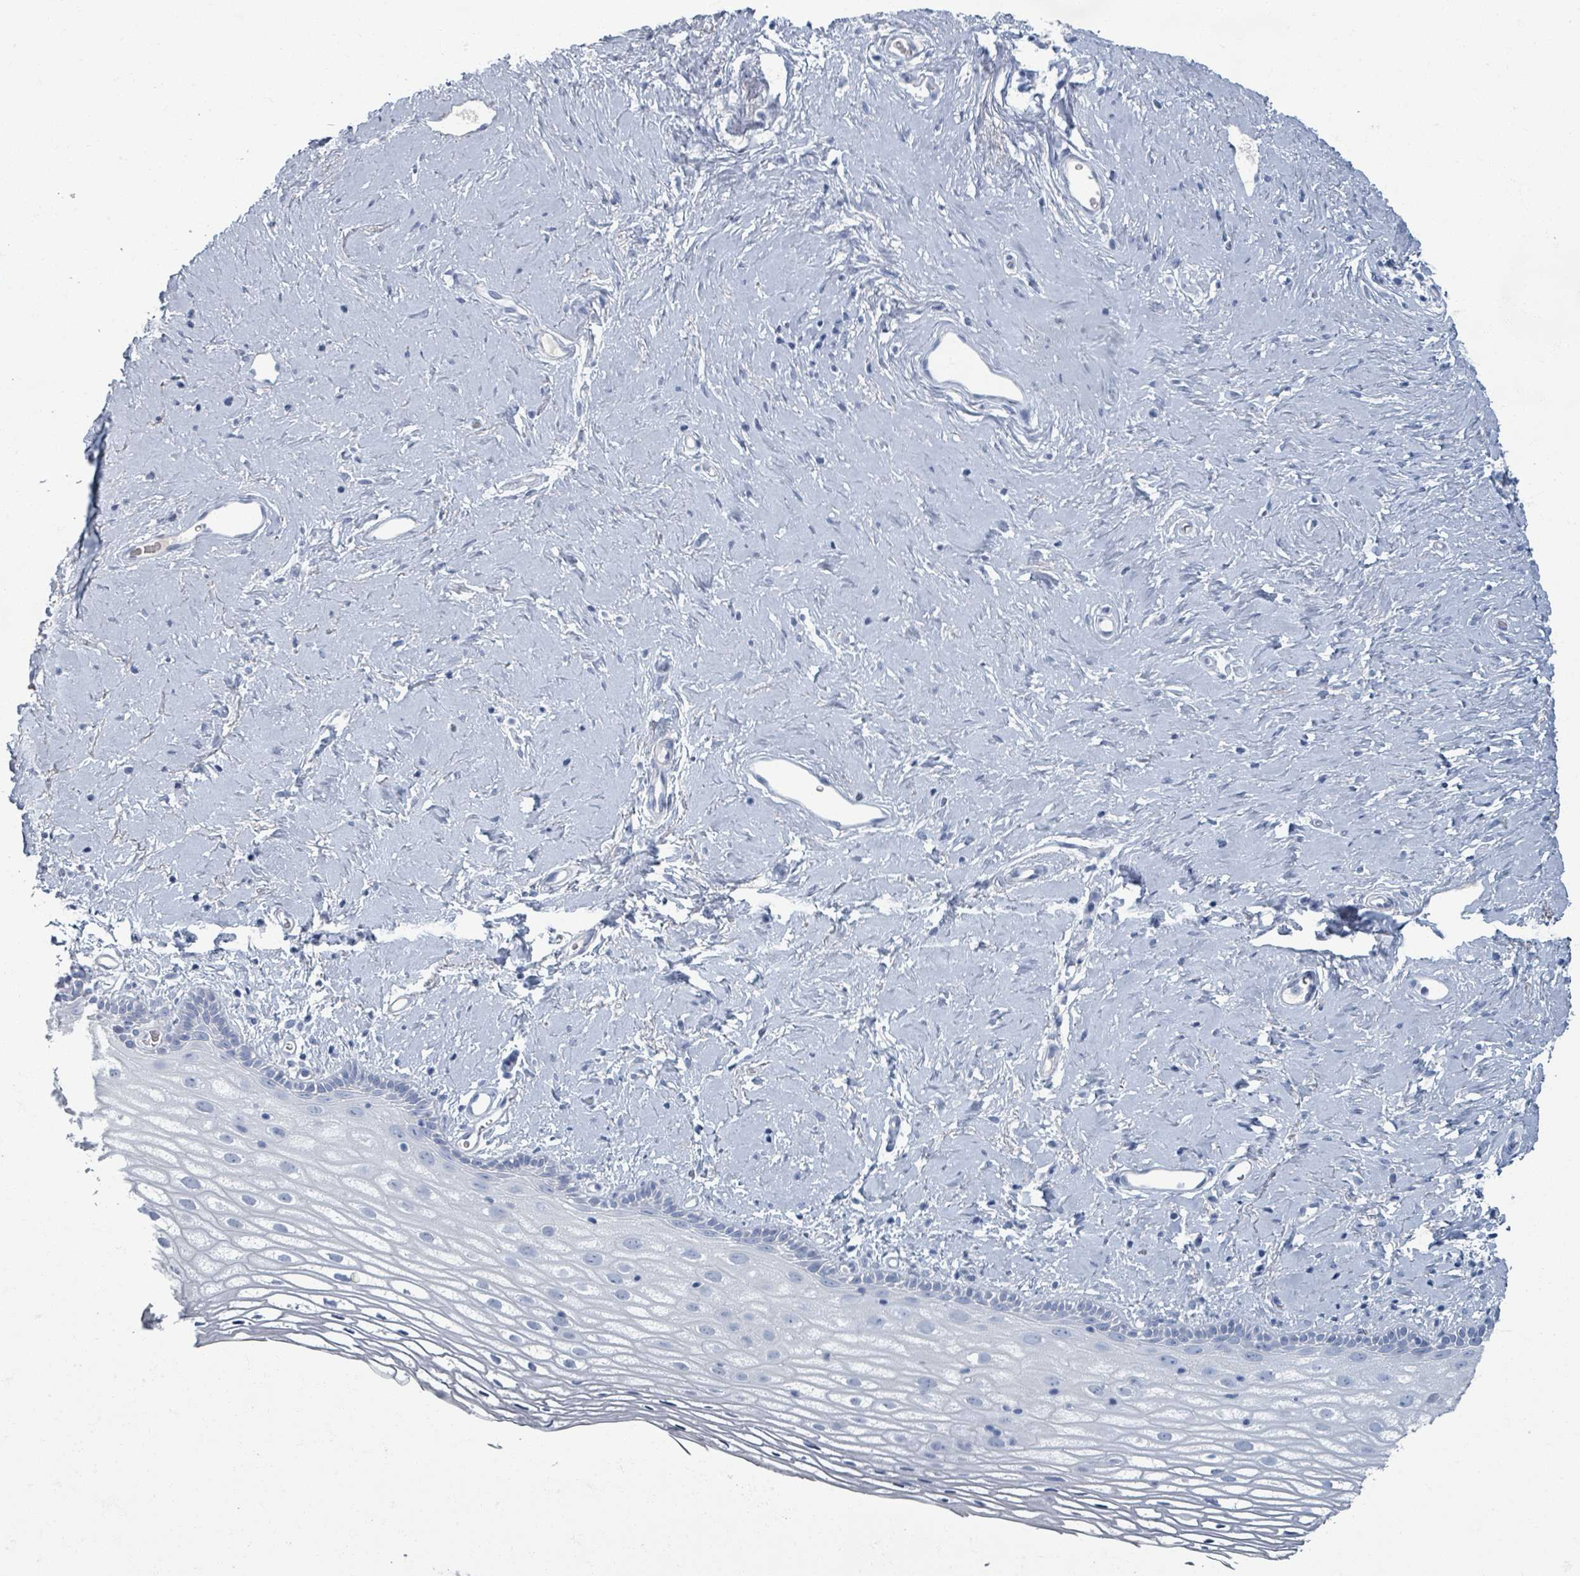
{"staining": {"intensity": "negative", "quantity": "none", "location": "none"}, "tissue": "vagina", "cell_type": "Squamous epithelial cells", "image_type": "normal", "snomed": [{"axis": "morphology", "description": "Normal tissue, NOS"}, {"axis": "morphology", "description": "Adenocarcinoma, NOS"}, {"axis": "topography", "description": "Rectum"}, {"axis": "topography", "description": "Vagina"}], "caption": "A high-resolution histopathology image shows IHC staining of unremarkable vagina, which reveals no significant positivity in squamous epithelial cells.", "gene": "TAS2R1", "patient": {"sex": "female", "age": 71}}